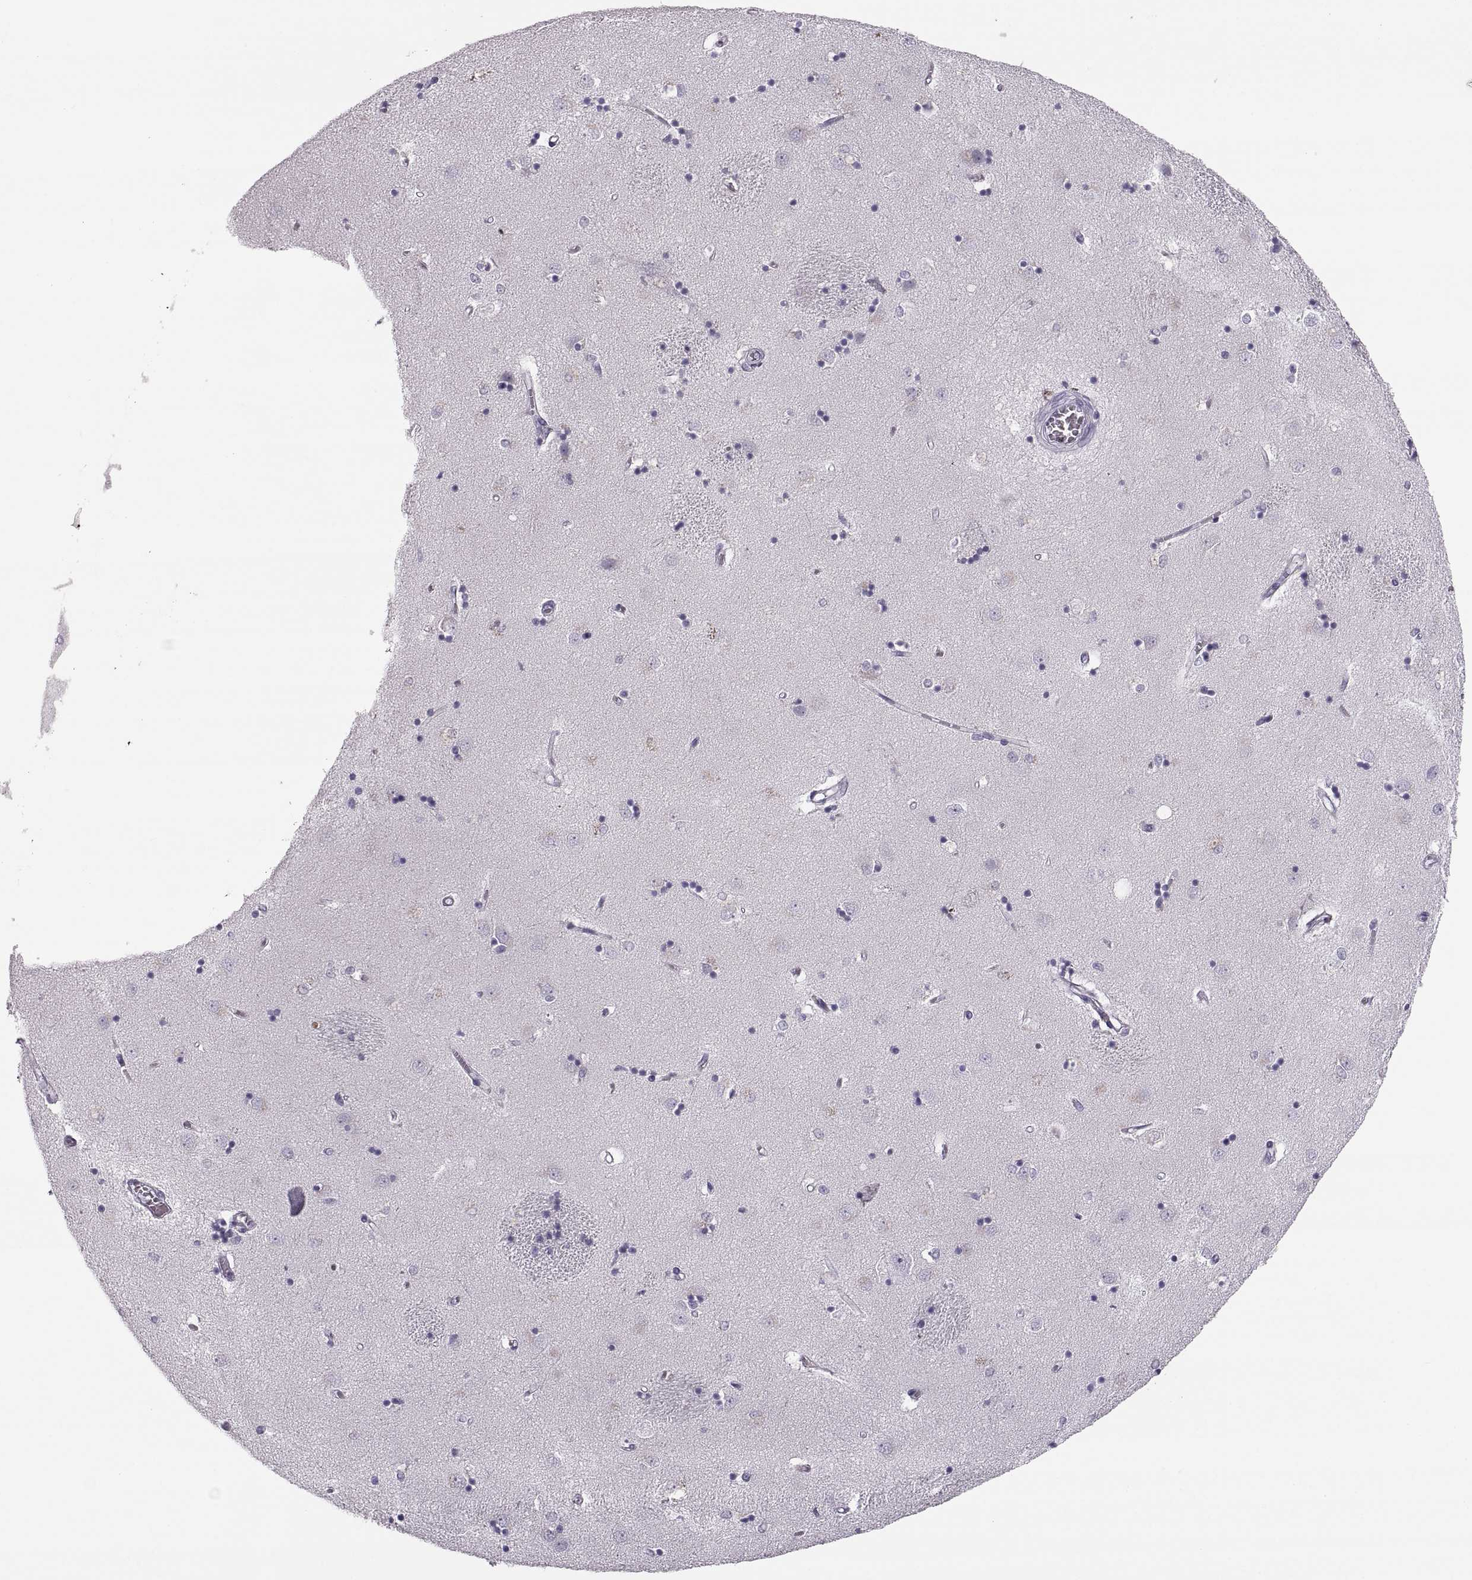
{"staining": {"intensity": "negative", "quantity": "none", "location": "none"}, "tissue": "caudate", "cell_type": "Glial cells", "image_type": "normal", "snomed": [{"axis": "morphology", "description": "Normal tissue, NOS"}, {"axis": "topography", "description": "Lateral ventricle wall"}], "caption": "High power microscopy histopathology image of an immunohistochemistry photomicrograph of benign caudate, revealing no significant expression in glial cells.", "gene": "MILR1", "patient": {"sex": "male", "age": 54}}